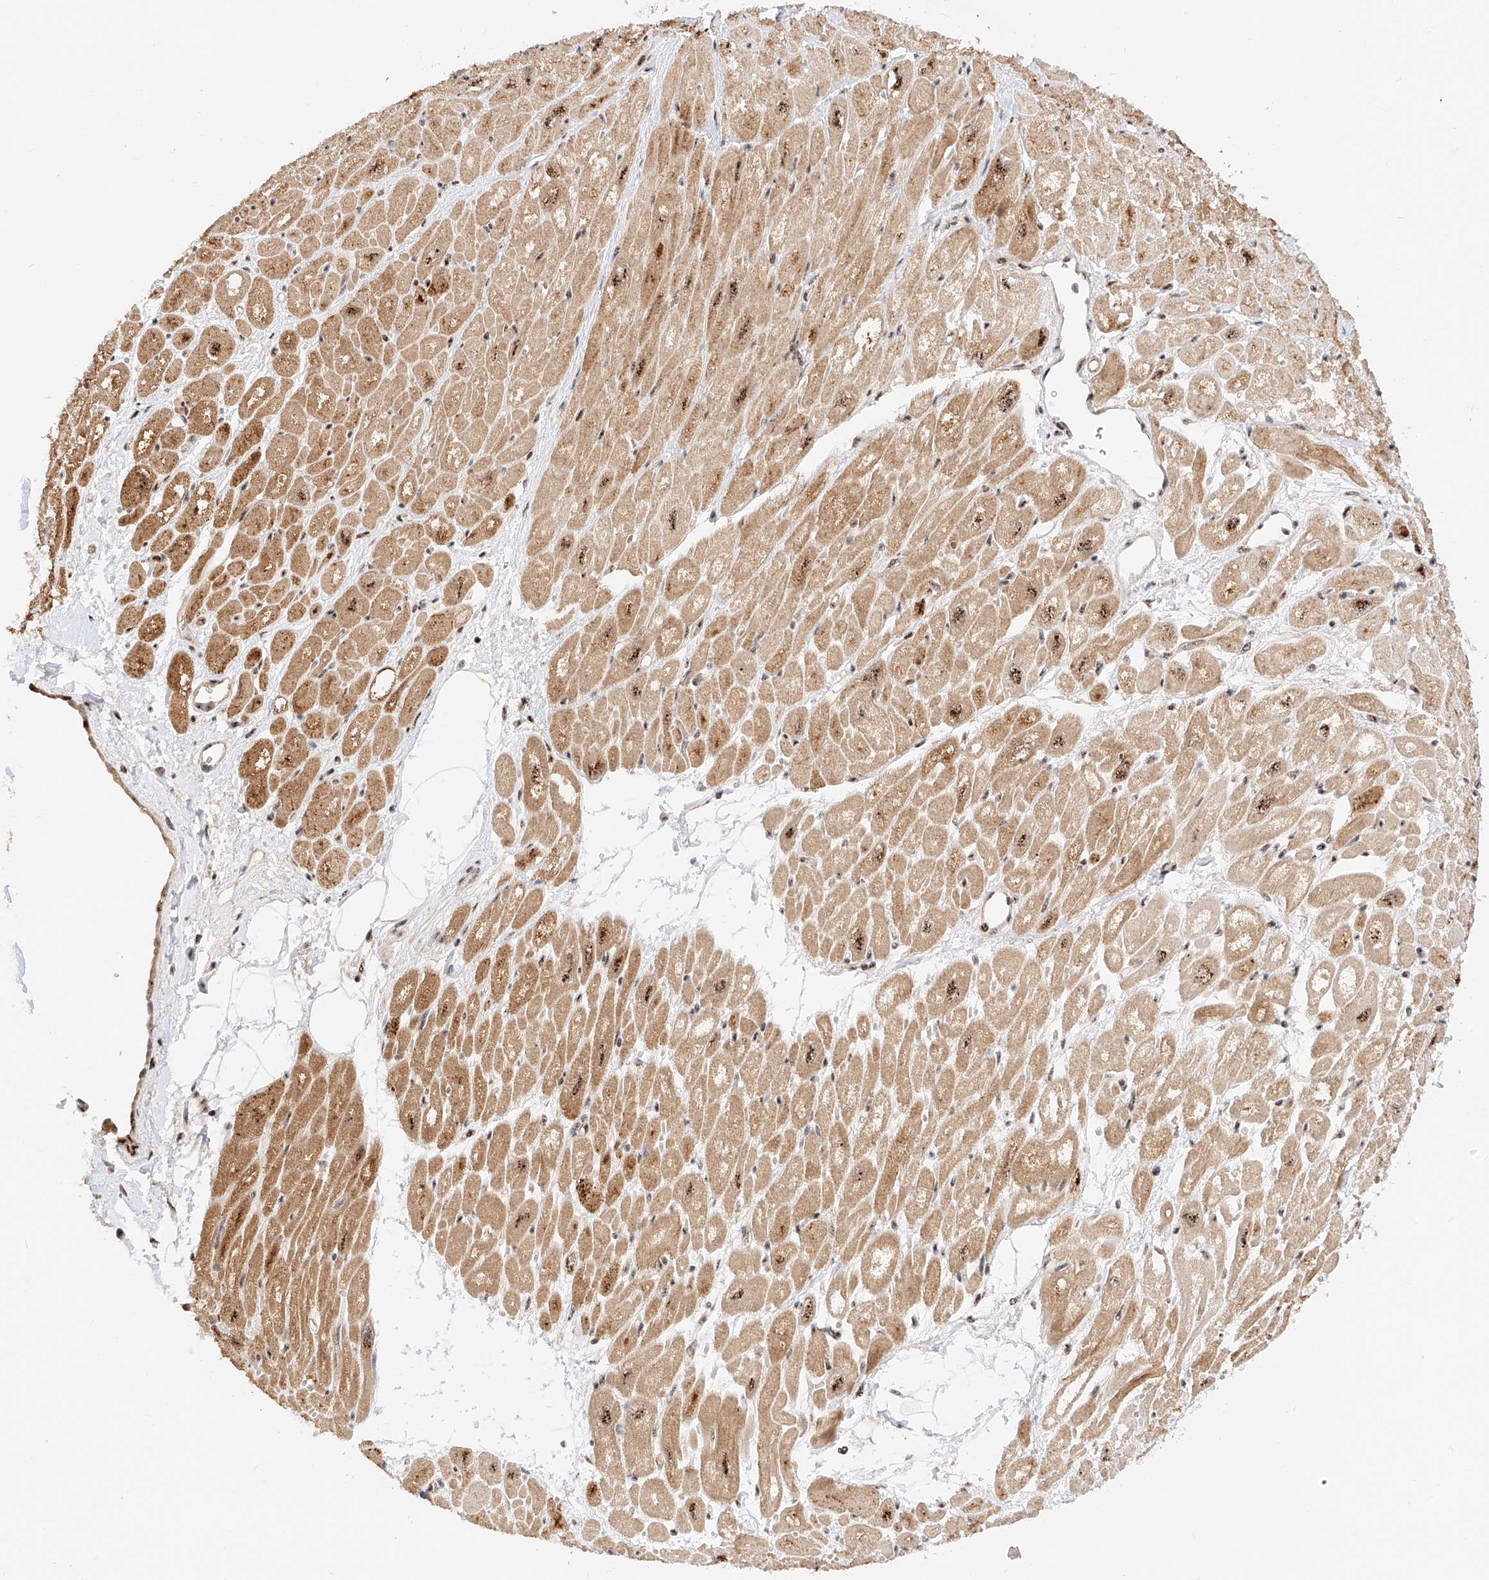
{"staining": {"intensity": "moderate", "quantity": "25%-75%", "location": "cytoplasmic/membranous,nuclear"}, "tissue": "heart muscle", "cell_type": "Cardiomyocytes", "image_type": "normal", "snomed": [{"axis": "morphology", "description": "Normal tissue, NOS"}, {"axis": "topography", "description": "Heart"}], "caption": "The immunohistochemical stain labels moderate cytoplasmic/membranous,nuclear expression in cardiomyocytes of normal heart muscle. The staining was performed using DAB to visualize the protein expression in brown, while the nuclei were stained in blue with hematoxylin (Magnification: 20x).", "gene": "ATXN7L2", "patient": {"sex": "male", "age": 50}}